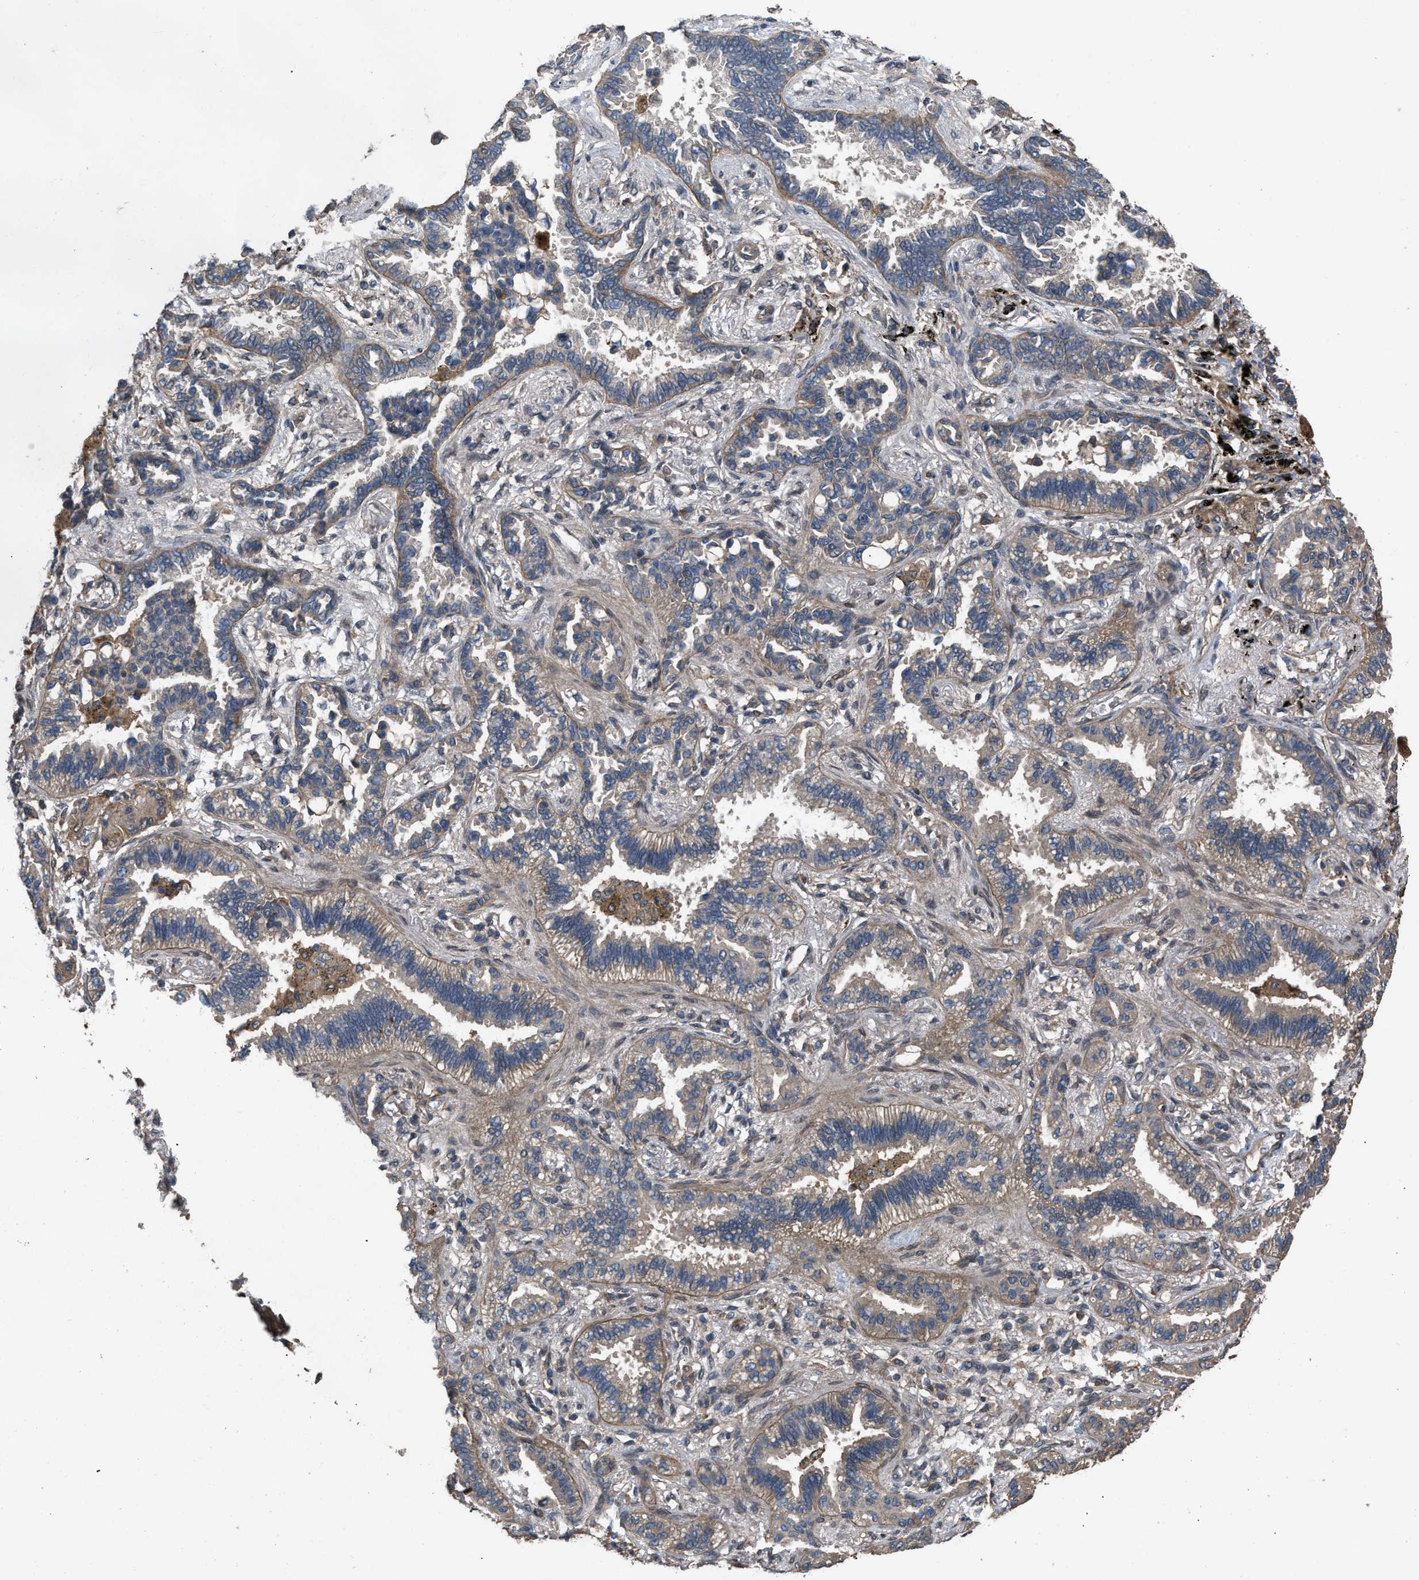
{"staining": {"intensity": "moderate", "quantity": "25%-75%", "location": "cytoplasmic/membranous"}, "tissue": "lung cancer", "cell_type": "Tumor cells", "image_type": "cancer", "snomed": [{"axis": "morphology", "description": "Normal tissue, NOS"}, {"axis": "morphology", "description": "Adenocarcinoma, NOS"}, {"axis": "topography", "description": "Lung"}], "caption": "Brown immunohistochemical staining in lung adenocarcinoma shows moderate cytoplasmic/membranous positivity in about 25%-75% of tumor cells. (DAB (3,3'-diaminobenzidine) IHC with brightfield microscopy, high magnification).", "gene": "UTRN", "patient": {"sex": "male", "age": 59}}